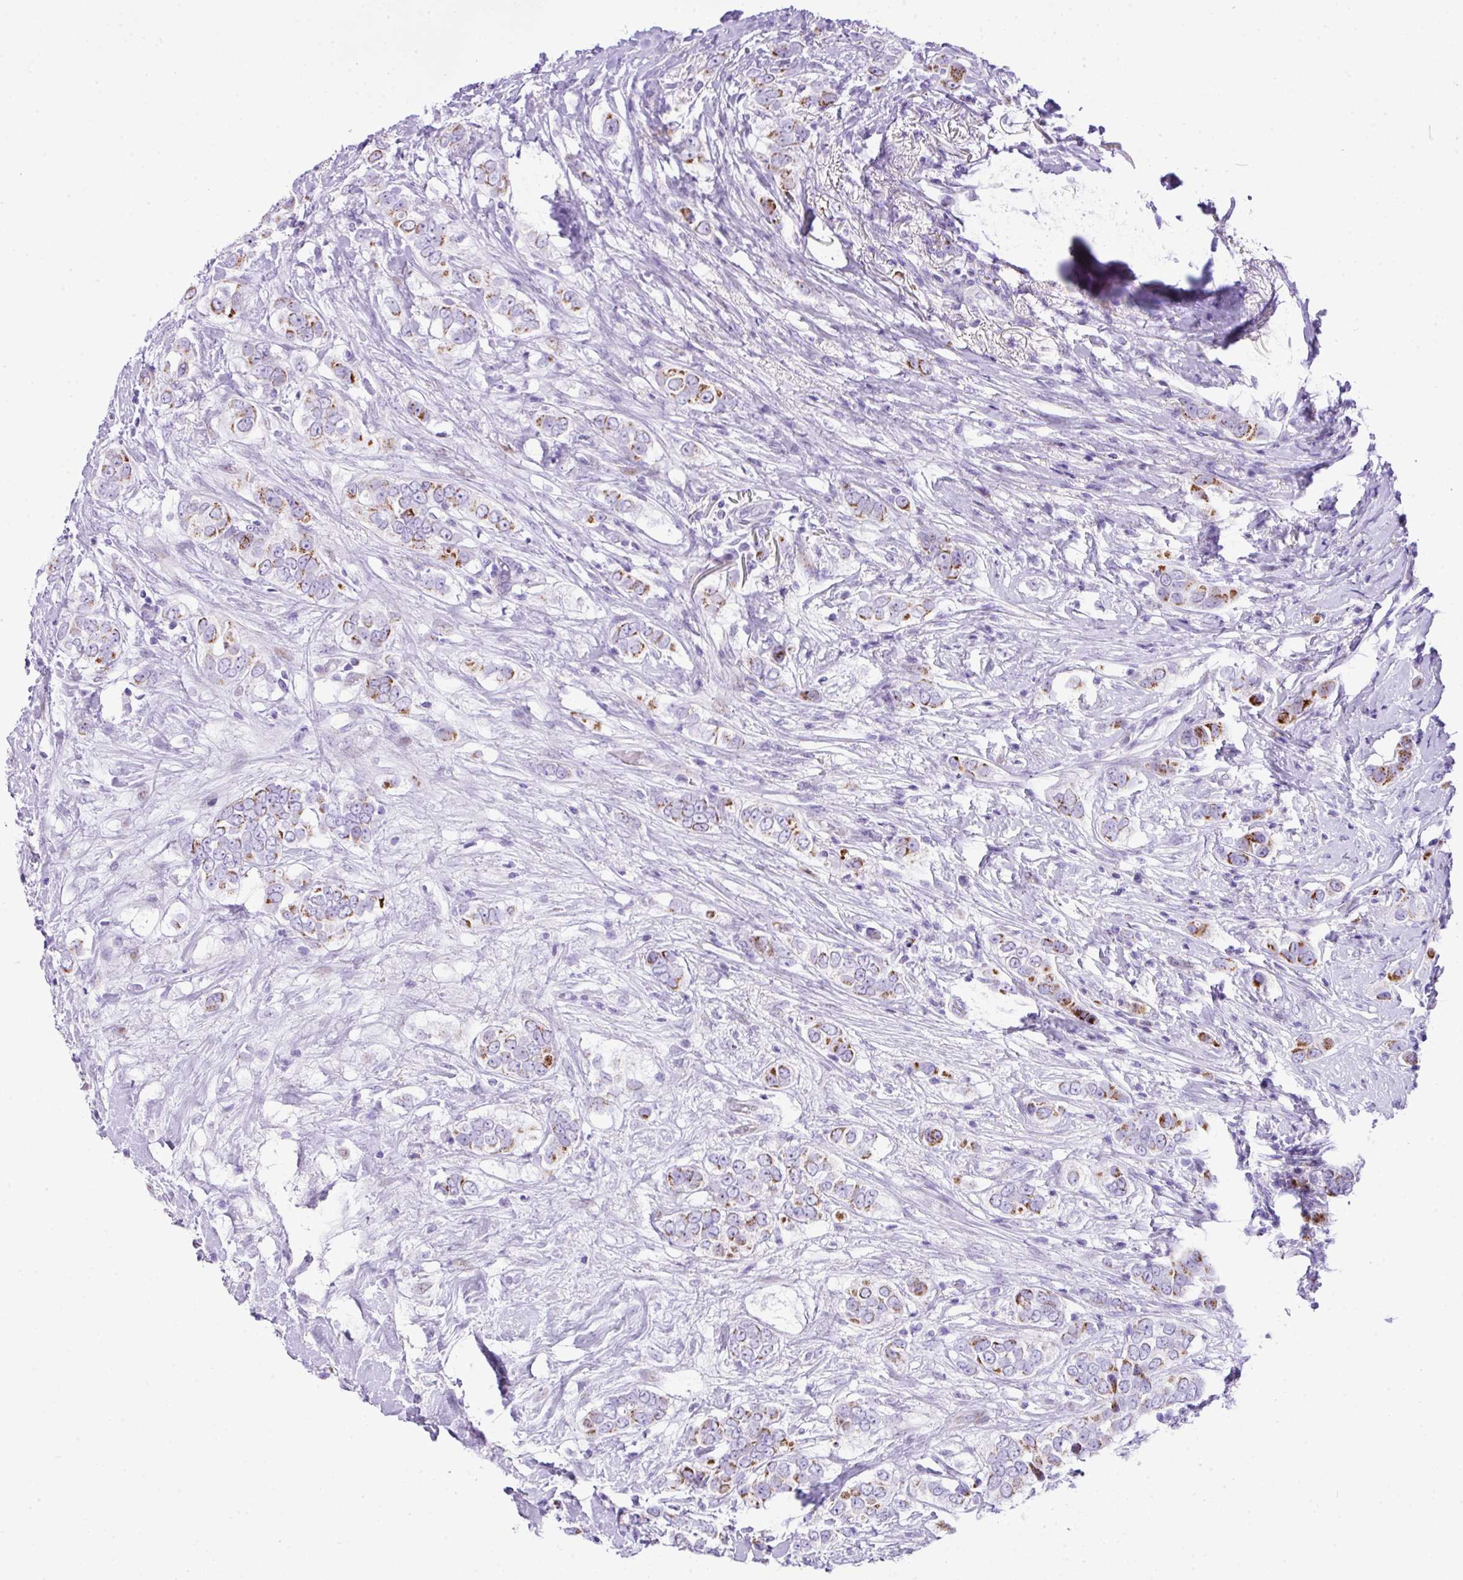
{"staining": {"intensity": "moderate", "quantity": "25%-75%", "location": "cytoplasmic/membranous"}, "tissue": "breast cancer", "cell_type": "Tumor cells", "image_type": "cancer", "snomed": [{"axis": "morphology", "description": "Lobular carcinoma"}, {"axis": "topography", "description": "Breast"}], "caption": "Protein staining of breast cancer (lobular carcinoma) tissue reveals moderate cytoplasmic/membranous expression in about 25%-75% of tumor cells.", "gene": "RCAN2", "patient": {"sex": "female", "age": 51}}